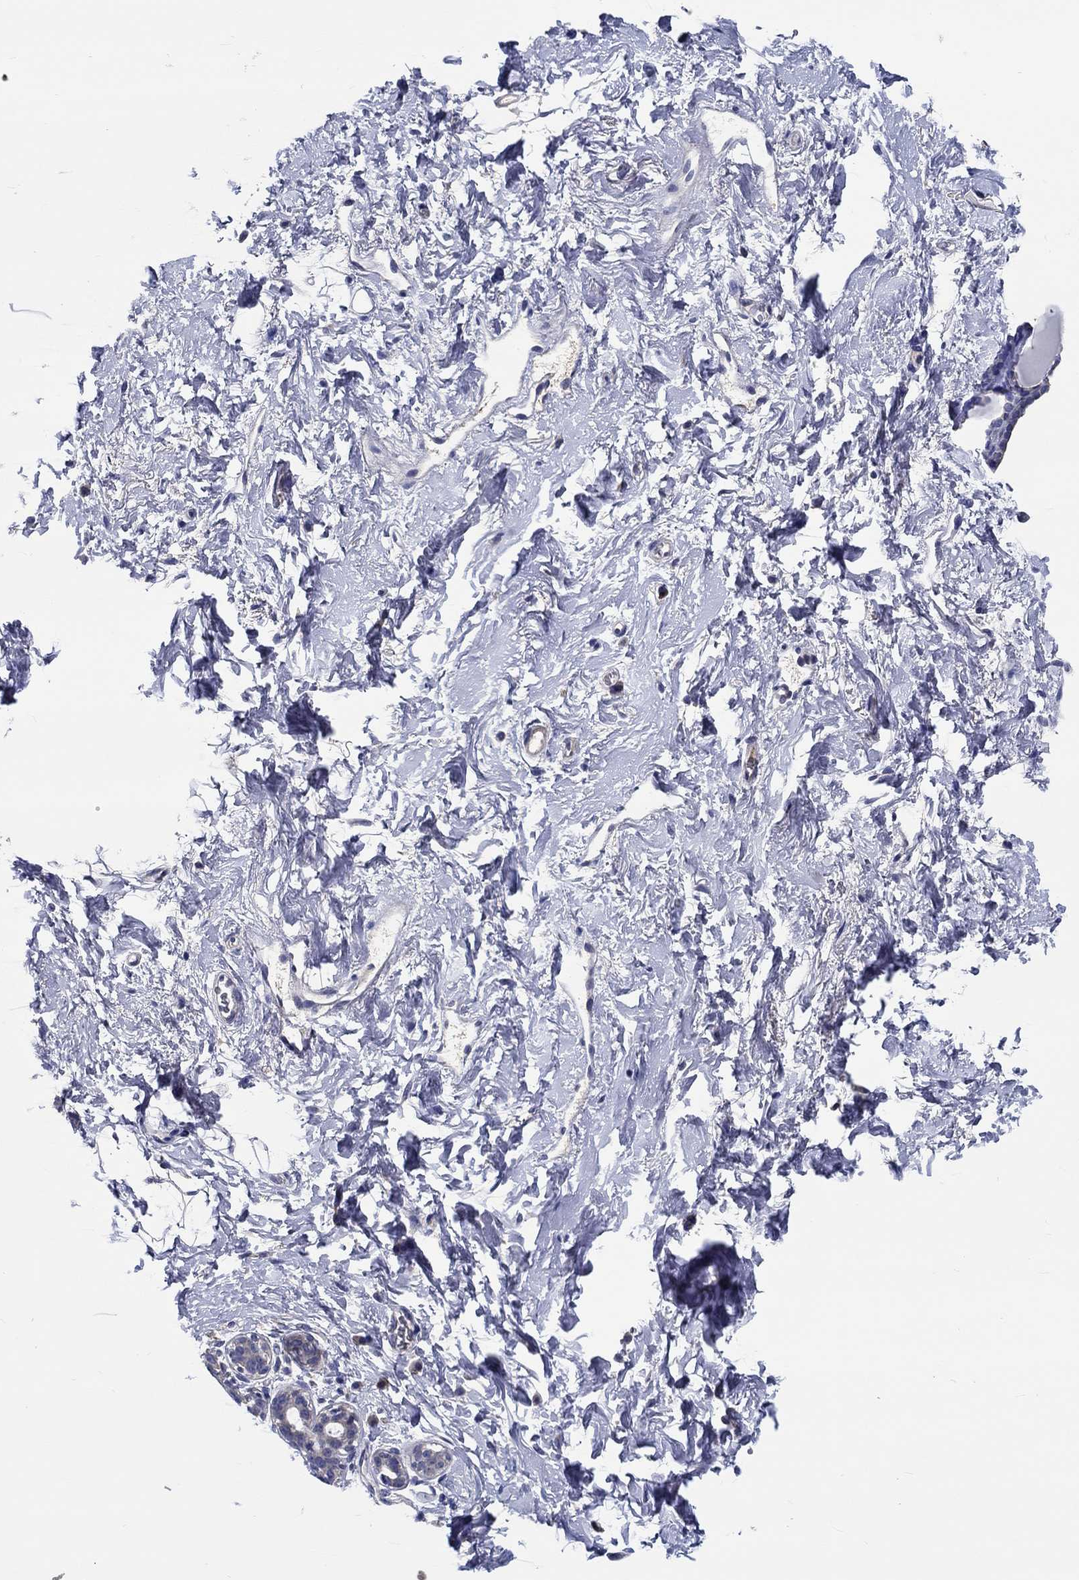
{"staining": {"intensity": "negative", "quantity": "none", "location": "none"}, "tissue": "breast", "cell_type": "Adipocytes", "image_type": "normal", "snomed": [{"axis": "morphology", "description": "Normal tissue, NOS"}, {"axis": "topography", "description": "Breast"}], "caption": "Immunohistochemistry photomicrograph of unremarkable breast: breast stained with DAB (3,3'-diaminobenzidine) displays no significant protein expression in adipocytes.", "gene": "CHIT1", "patient": {"sex": "female", "age": 43}}